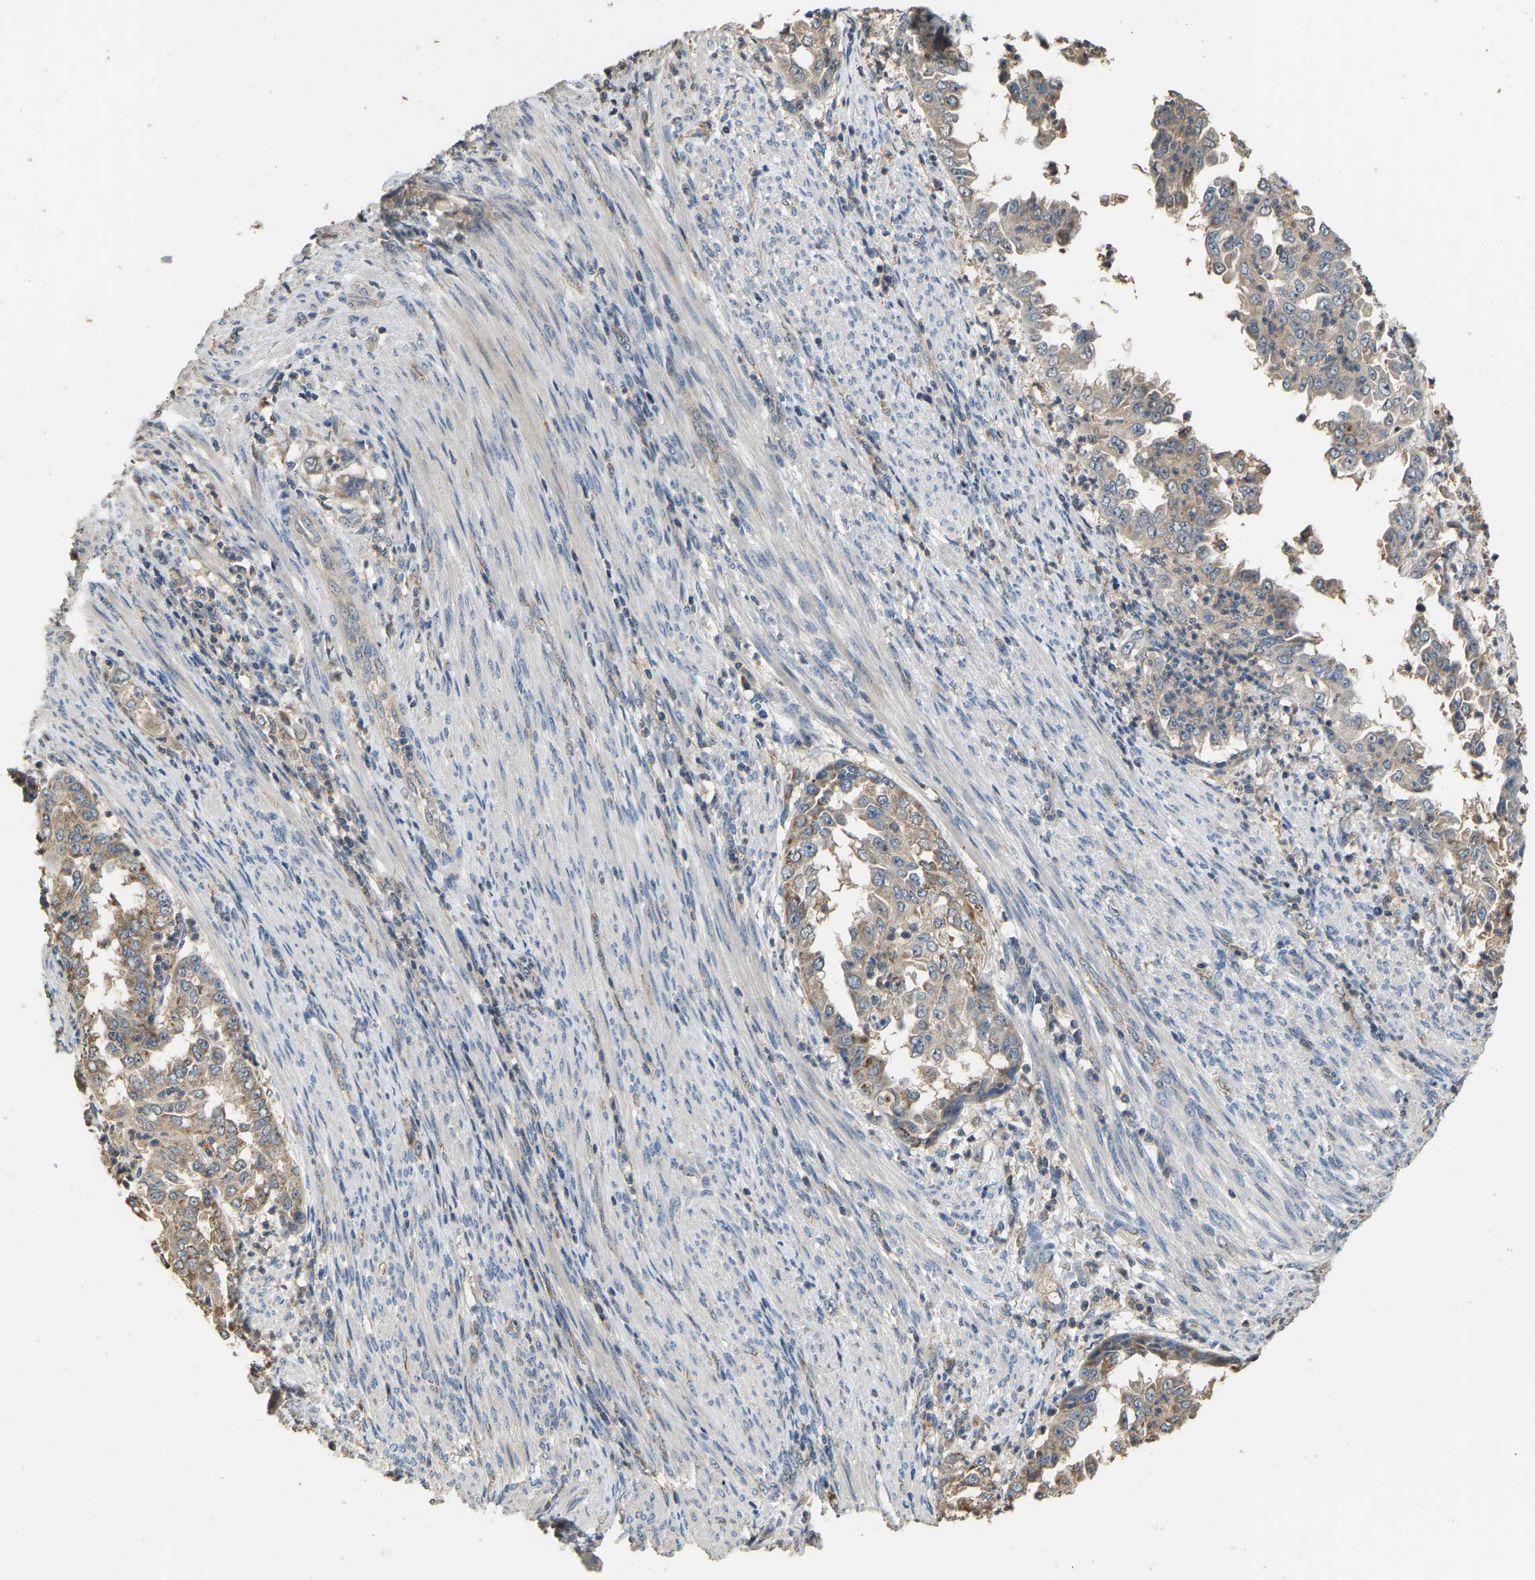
{"staining": {"intensity": "moderate", "quantity": ">75%", "location": "cytoplasmic/membranous"}, "tissue": "endometrial cancer", "cell_type": "Tumor cells", "image_type": "cancer", "snomed": [{"axis": "morphology", "description": "Adenocarcinoma, NOS"}, {"axis": "topography", "description": "Endometrium"}], "caption": "Immunohistochemical staining of endometrial cancer (adenocarcinoma) displays medium levels of moderate cytoplasmic/membranous protein staining in about >75% of tumor cells.", "gene": "TUFM", "patient": {"sex": "female", "age": 85}}